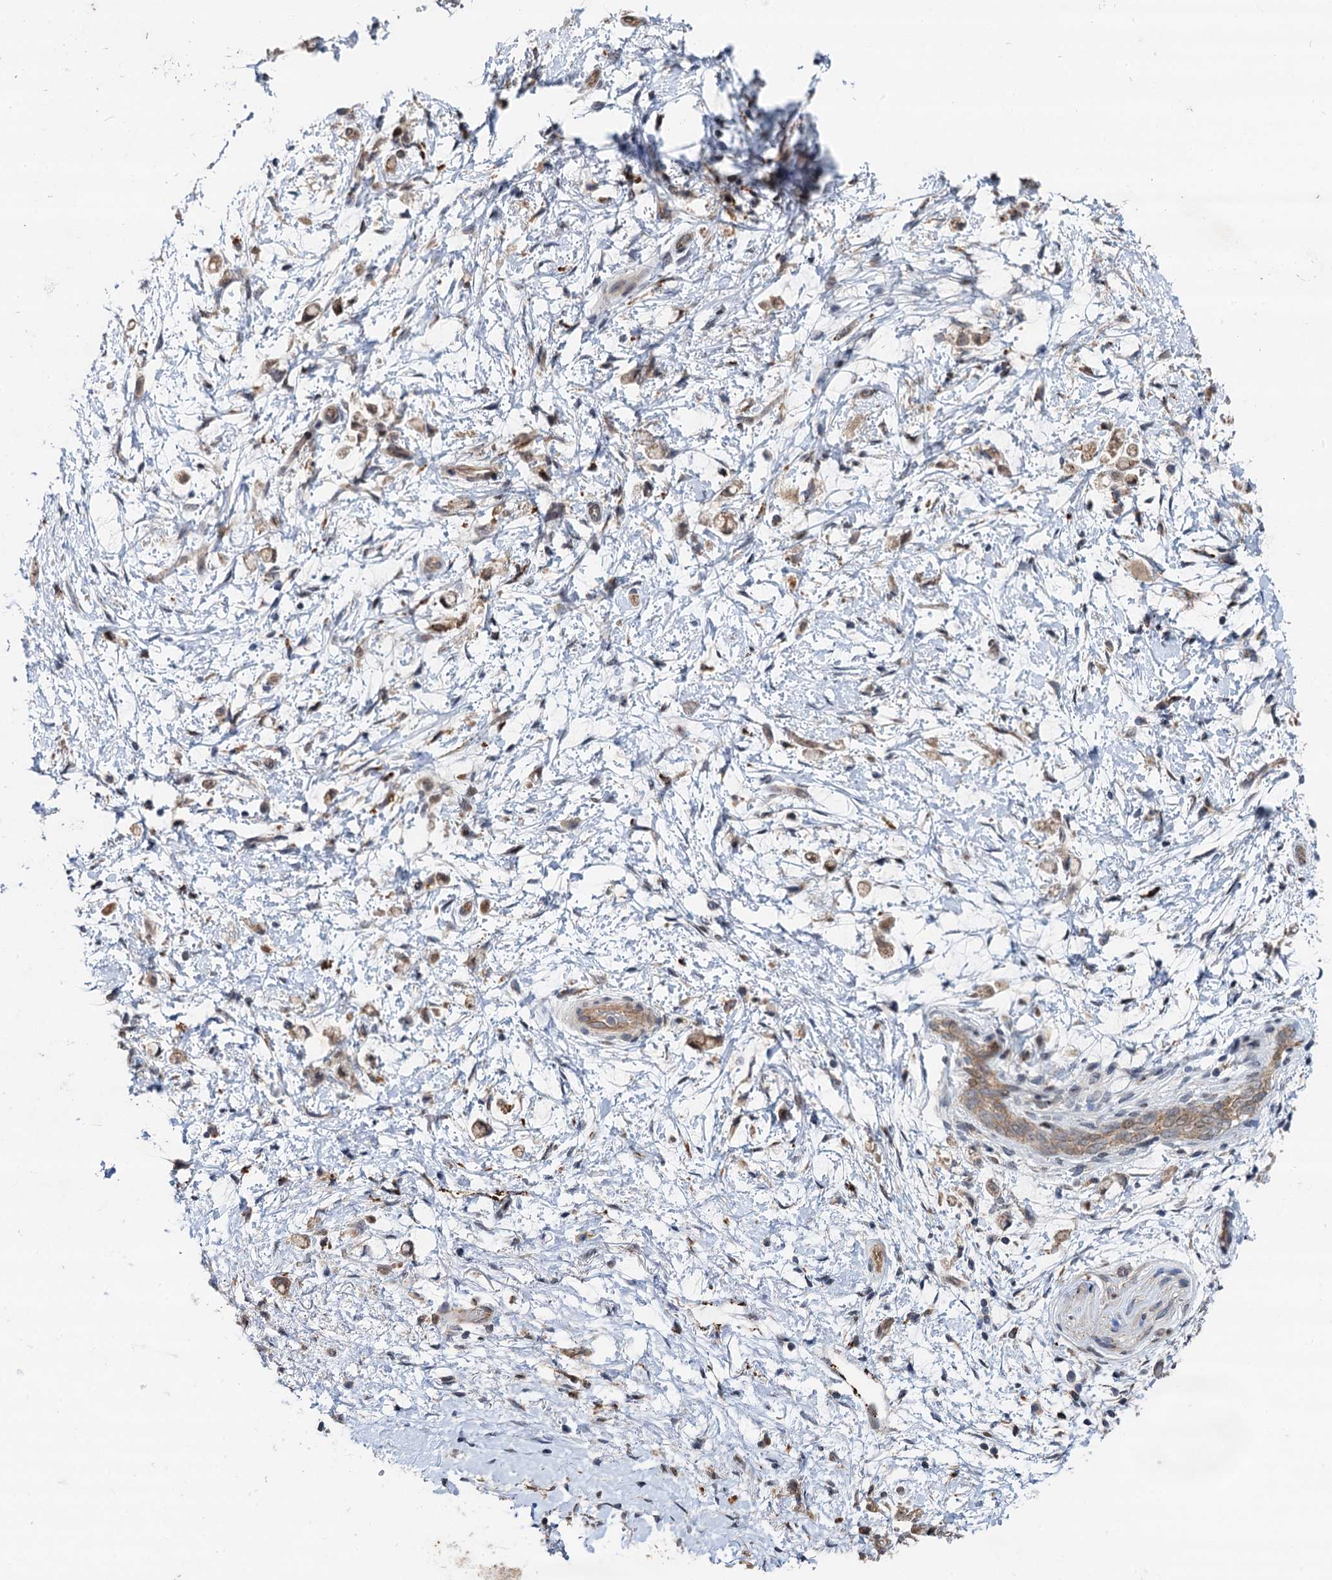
{"staining": {"intensity": "weak", "quantity": ">75%", "location": "cytoplasmic/membranous"}, "tissue": "stomach cancer", "cell_type": "Tumor cells", "image_type": "cancer", "snomed": [{"axis": "morphology", "description": "Adenocarcinoma, NOS"}, {"axis": "topography", "description": "Stomach"}], "caption": "Tumor cells demonstrate low levels of weak cytoplasmic/membranous expression in approximately >75% of cells in stomach cancer.", "gene": "NLRP10", "patient": {"sex": "female", "age": 60}}